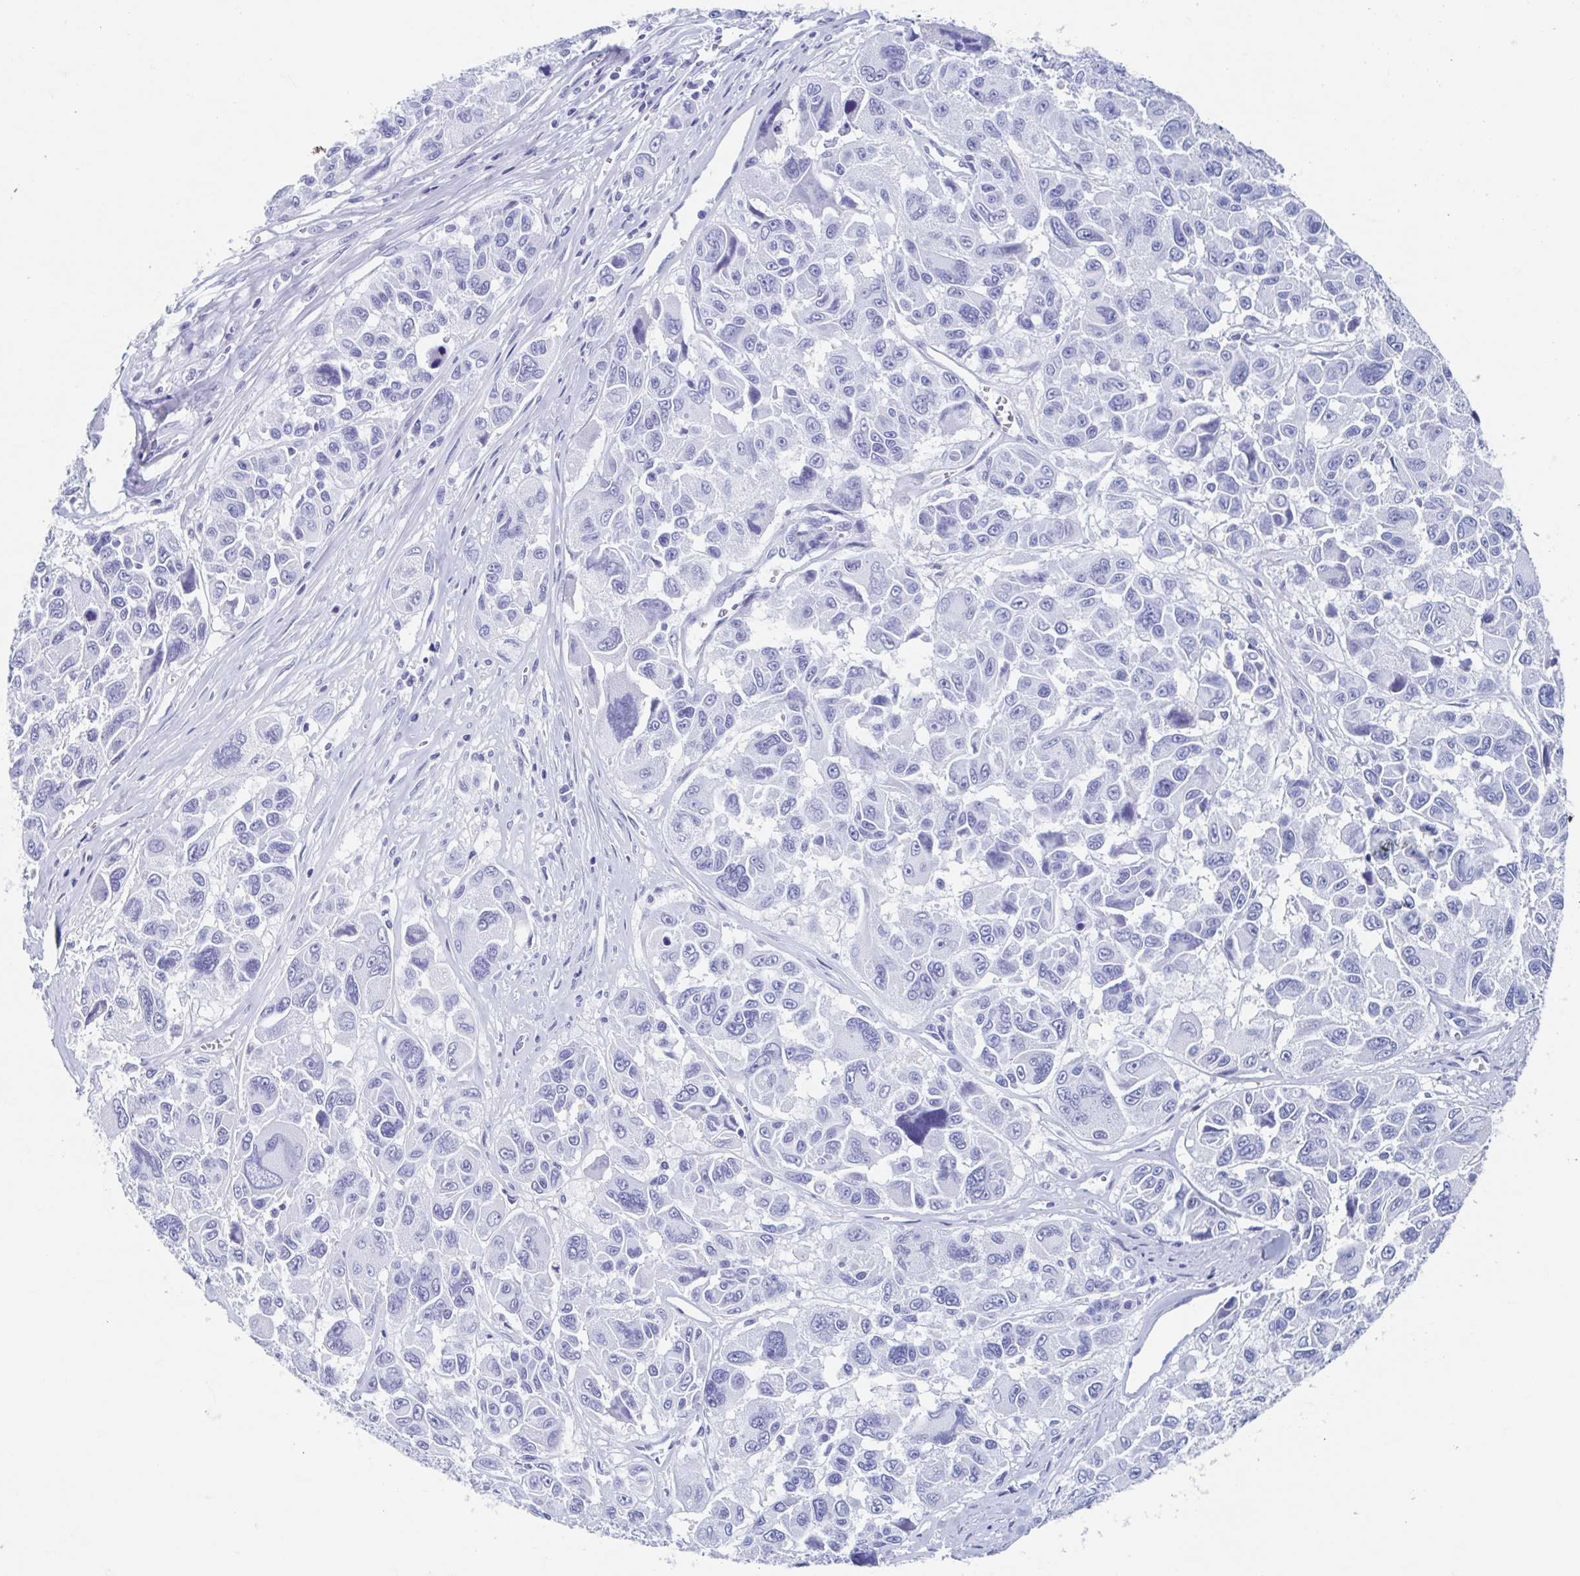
{"staining": {"intensity": "negative", "quantity": "none", "location": "none"}, "tissue": "melanoma", "cell_type": "Tumor cells", "image_type": "cancer", "snomed": [{"axis": "morphology", "description": "Malignant melanoma, NOS"}, {"axis": "topography", "description": "Skin"}], "caption": "IHC photomicrograph of melanoma stained for a protein (brown), which displays no expression in tumor cells.", "gene": "HDGFL1", "patient": {"sex": "female", "age": 66}}